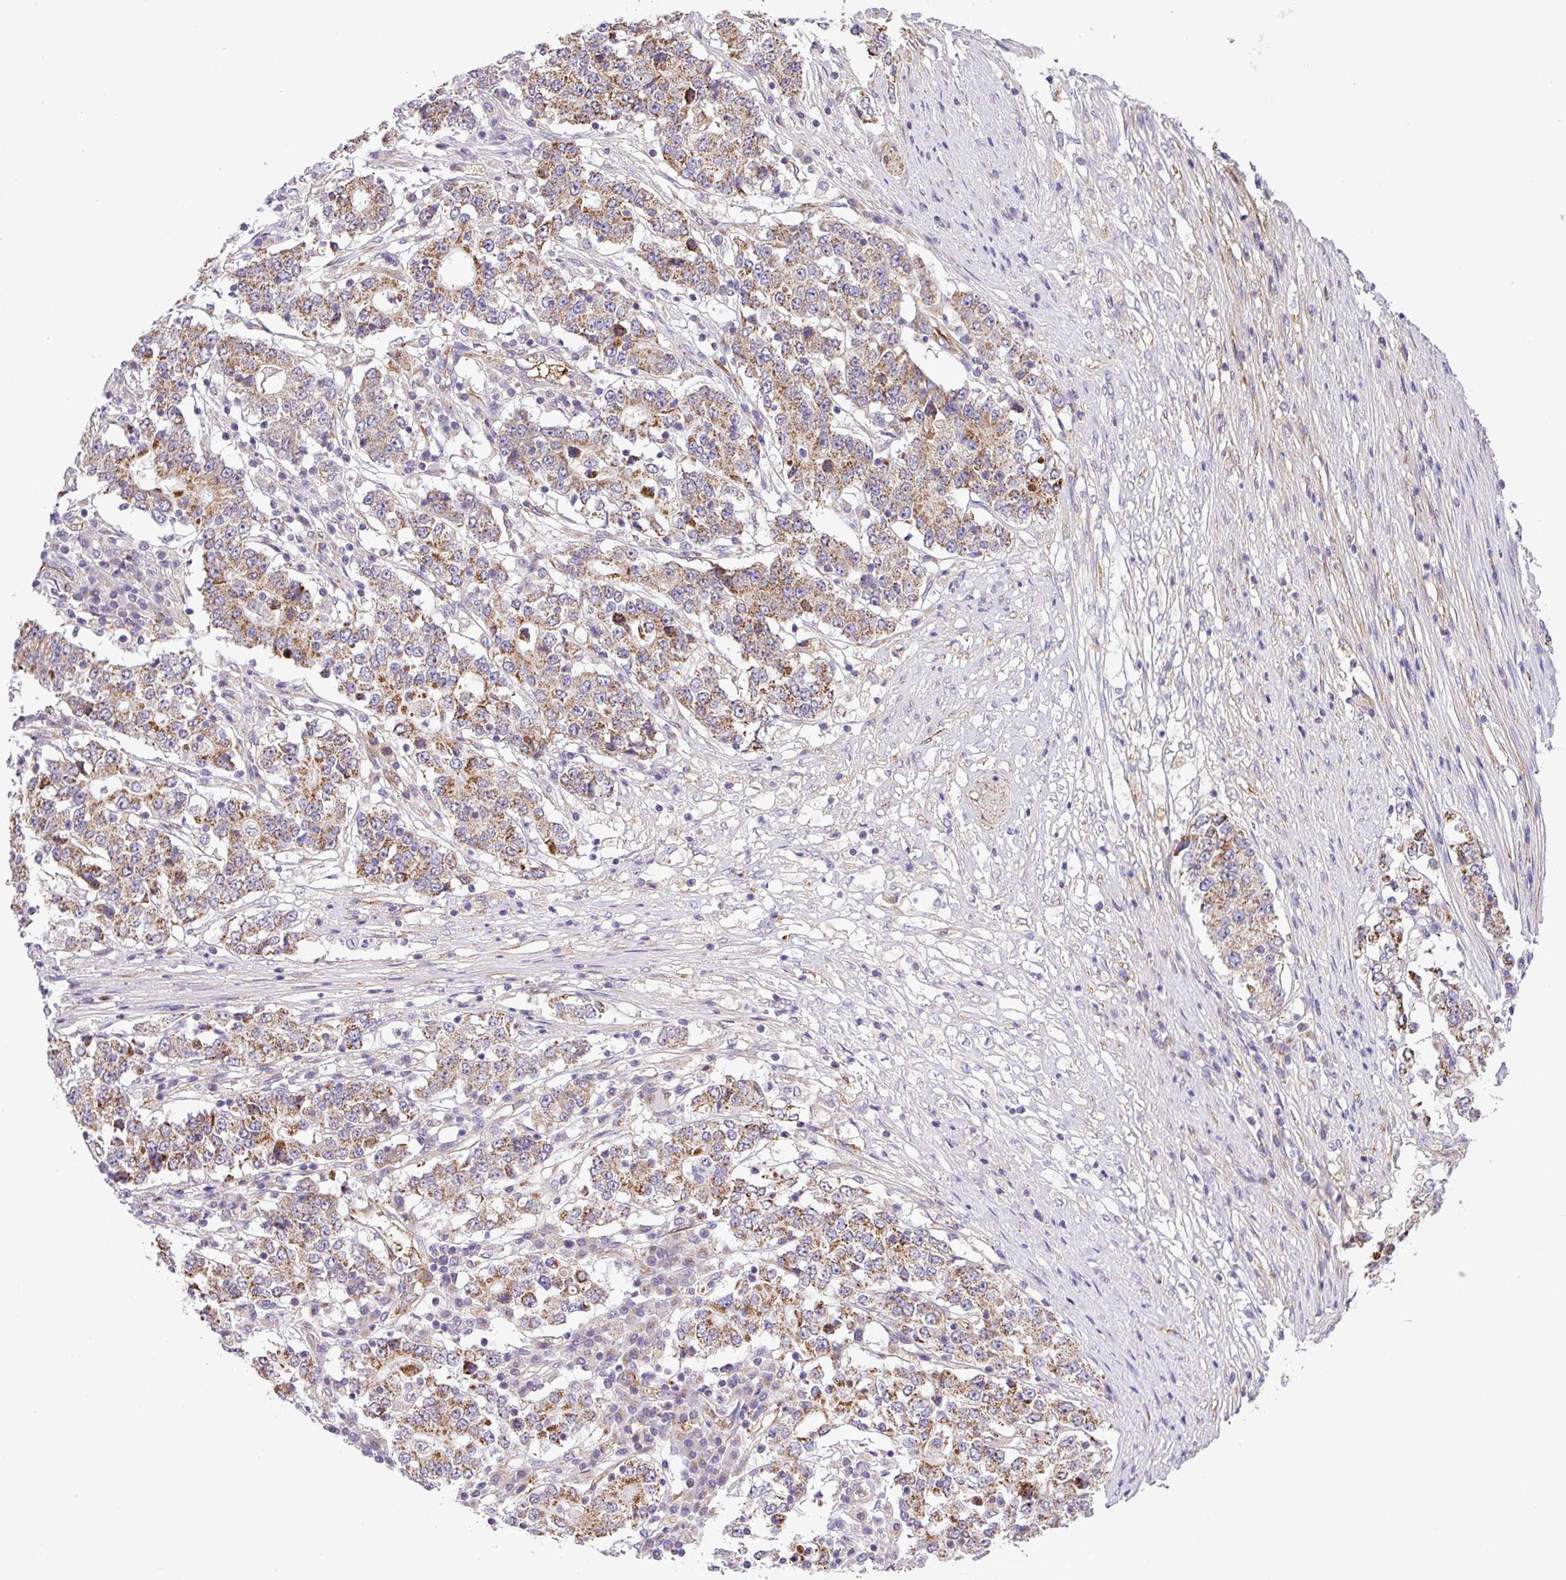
{"staining": {"intensity": "moderate", "quantity": ">75%", "location": "cytoplasmic/membranous"}, "tissue": "stomach cancer", "cell_type": "Tumor cells", "image_type": "cancer", "snomed": [{"axis": "morphology", "description": "Adenocarcinoma, NOS"}, {"axis": "topography", "description": "Stomach"}], "caption": "There is medium levels of moderate cytoplasmic/membranous positivity in tumor cells of stomach cancer (adenocarcinoma), as demonstrated by immunohistochemical staining (brown color).", "gene": "CWH43", "patient": {"sex": "male", "age": 59}}